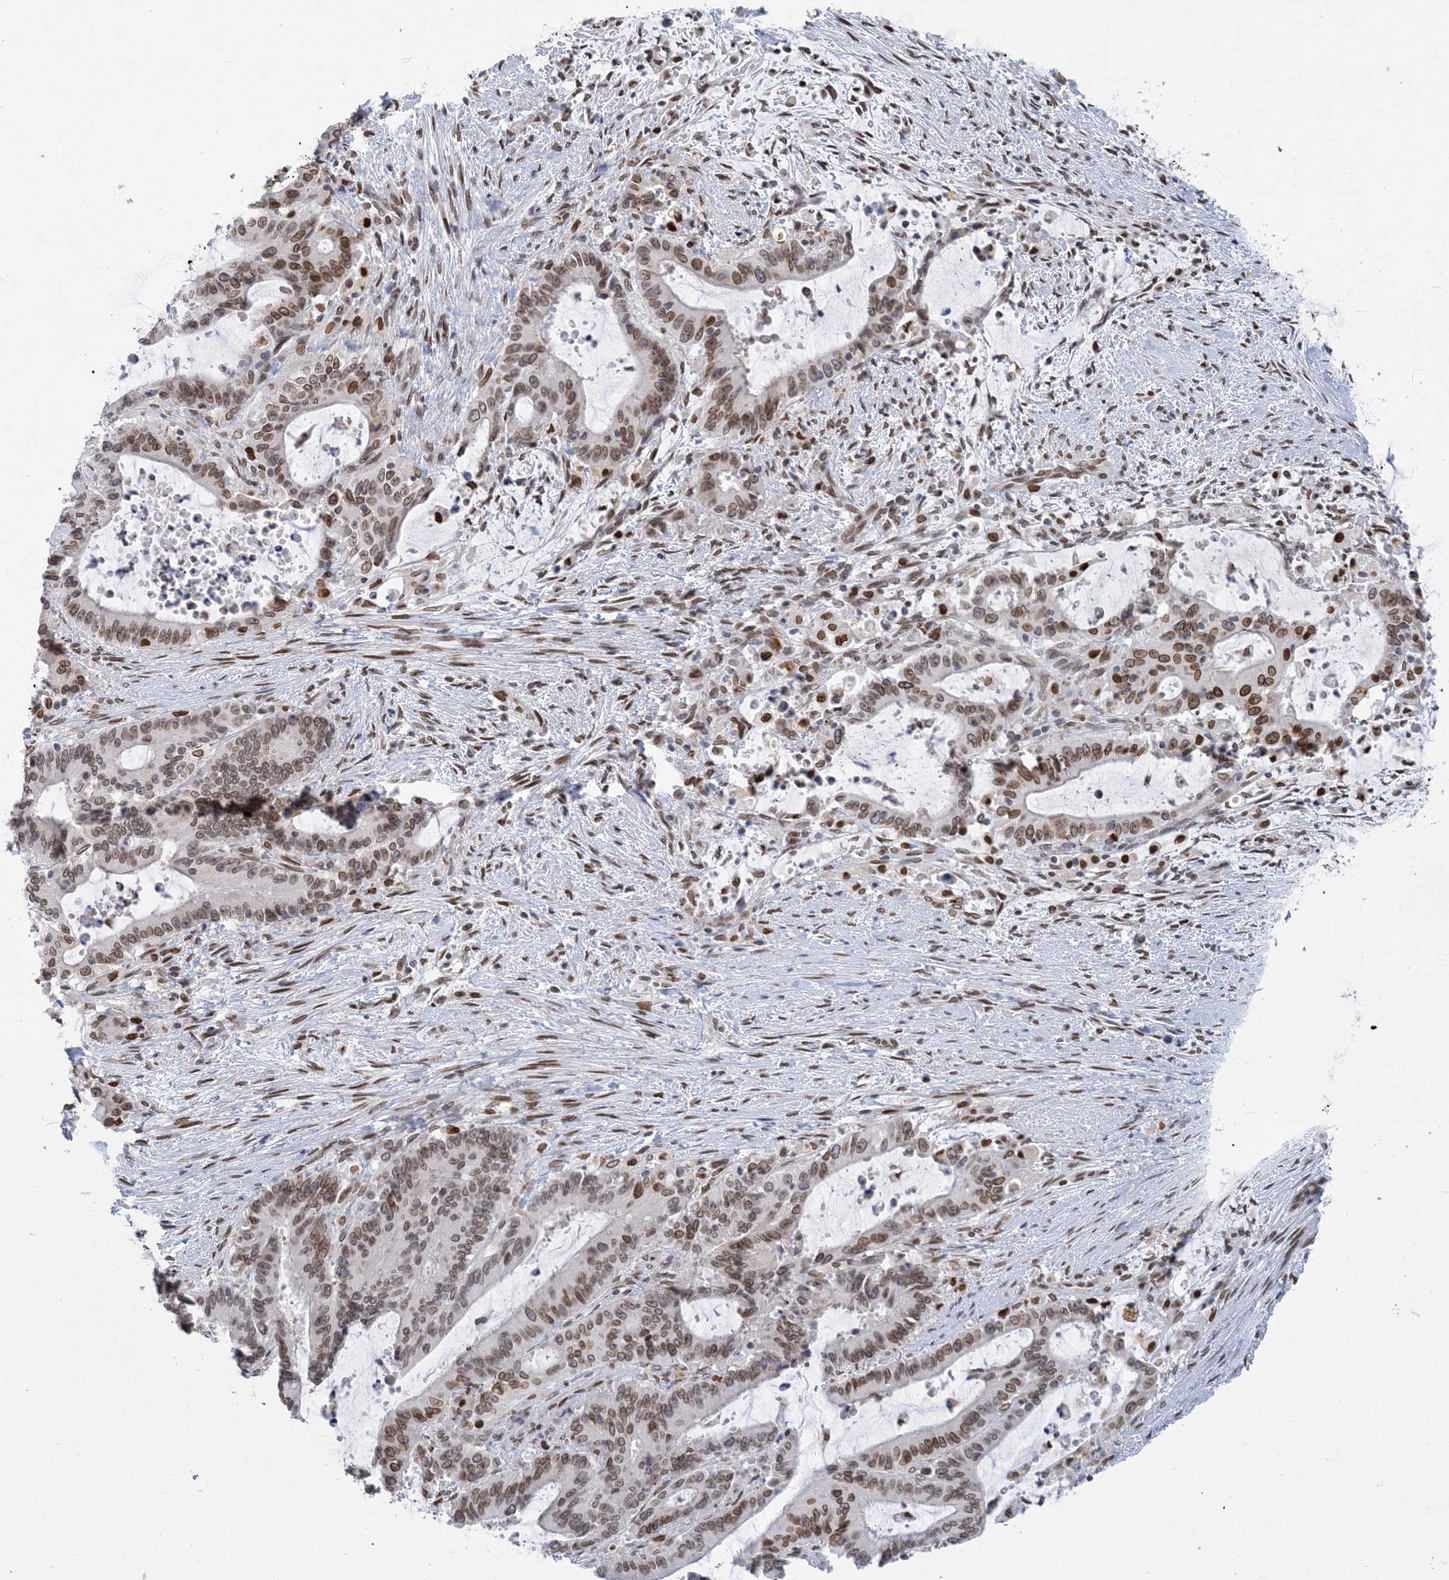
{"staining": {"intensity": "moderate", "quantity": ">75%", "location": "nuclear"}, "tissue": "liver cancer", "cell_type": "Tumor cells", "image_type": "cancer", "snomed": [{"axis": "morphology", "description": "Normal tissue, NOS"}, {"axis": "morphology", "description": "Cholangiocarcinoma"}, {"axis": "topography", "description": "Liver"}, {"axis": "topography", "description": "Peripheral nerve tissue"}], "caption": "Immunohistochemical staining of human cholangiocarcinoma (liver) reveals moderate nuclear protein expression in about >75% of tumor cells. (DAB IHC with brightfield microscopy, high magnification).", "gene": "PCYT1A", "patient": {"sex": "female", "age": 73}}